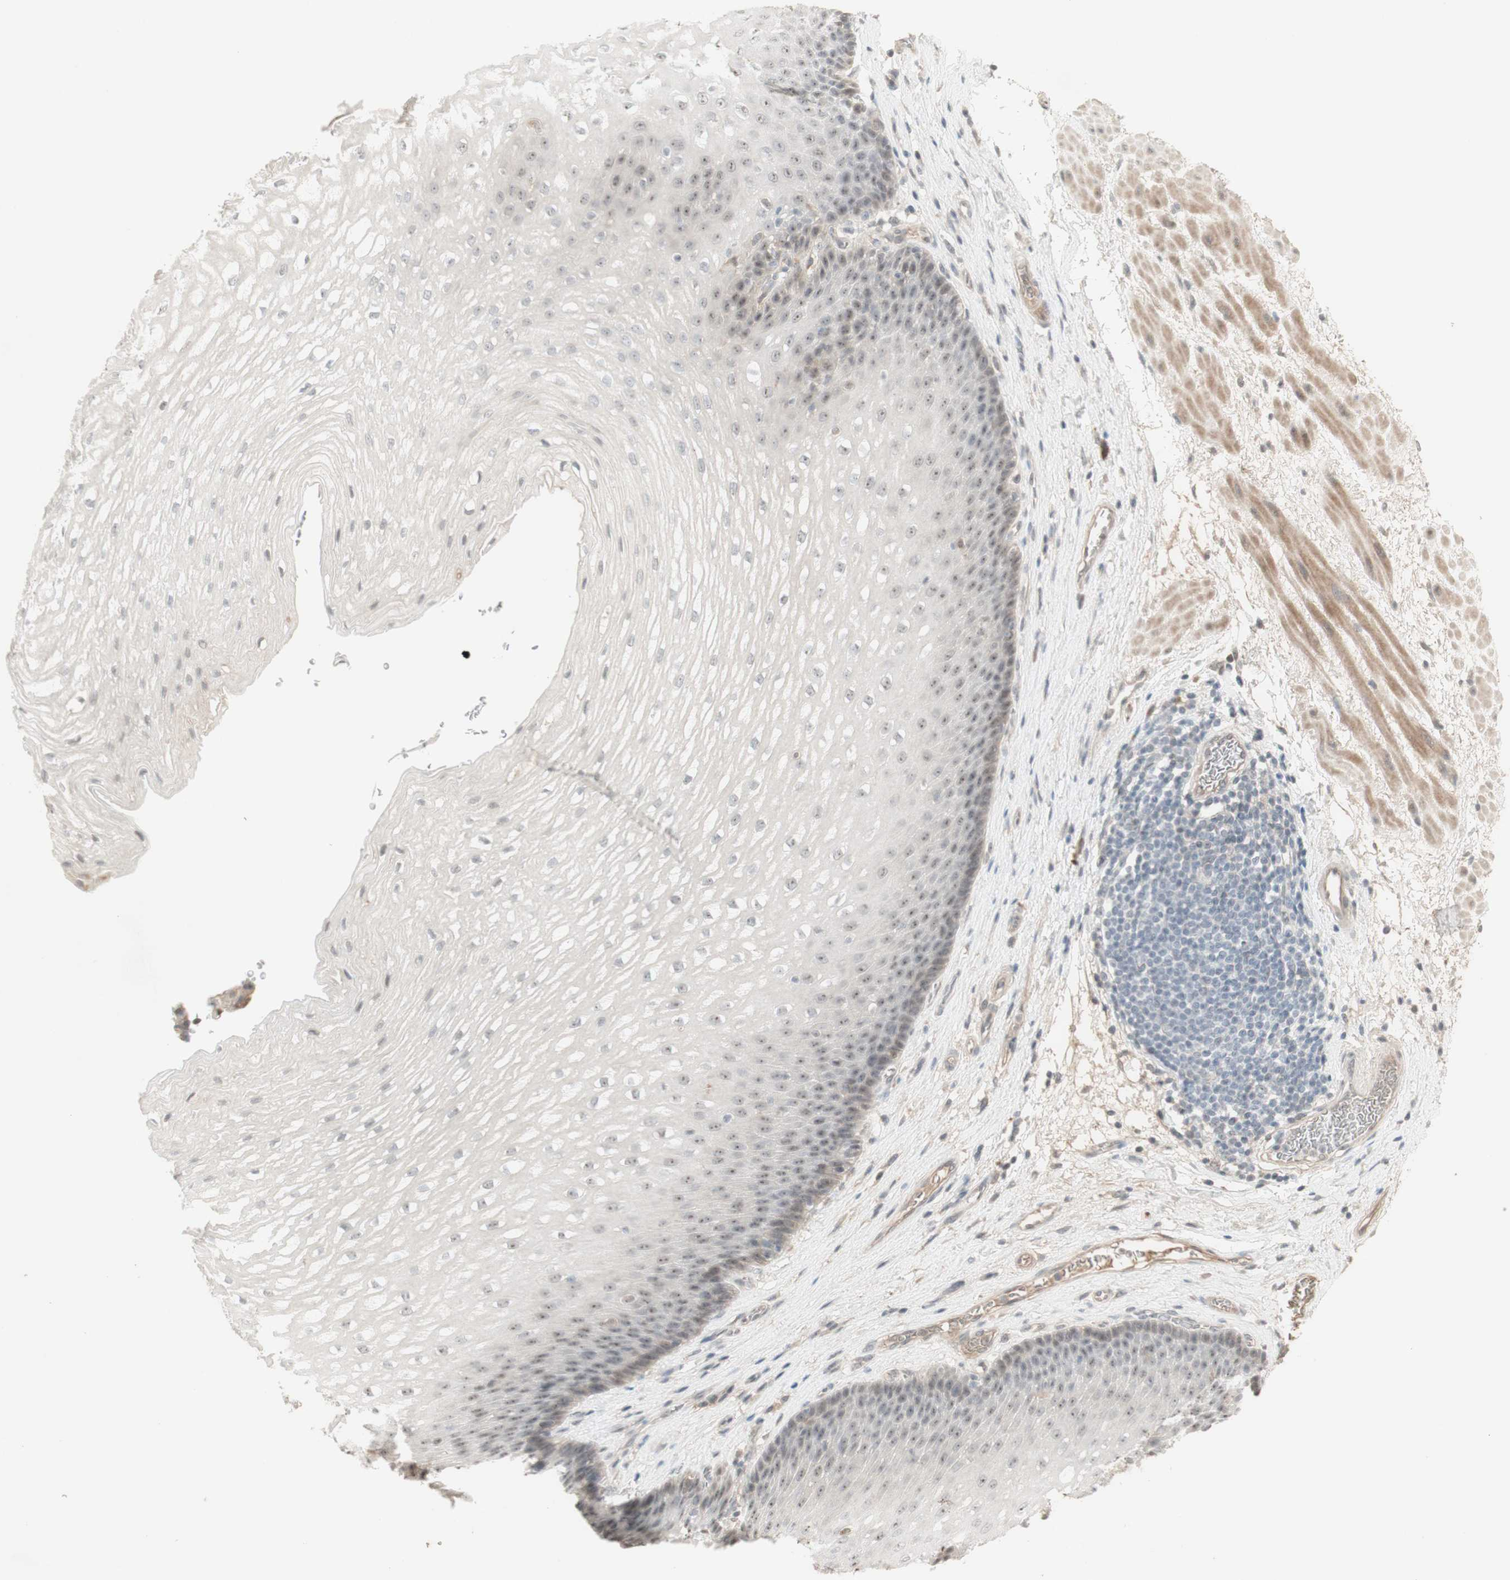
{"staining": {"intensity": "negative", "quantity": "none", "location": "none"}, "tissue": "esophagus", "cell_type": "Squamous epithelial cells", "image_type": "normal", "snomed": [{"axis": "morphology", "description": "Normal tissue, NOS"}, {"axis": "topography", "description": "Esophagus"}], "caption": "An image of human esophagus is negative for staining in squamous epithelial cells. (Stains: DAB (3,3'-diaminobenzidine) IHC with hematoxylin counter stain, Microscopy: brightfield microscopy at high magnification).", "gene": "PLCD4", "patient": {"sex": "male", "age": 48}}